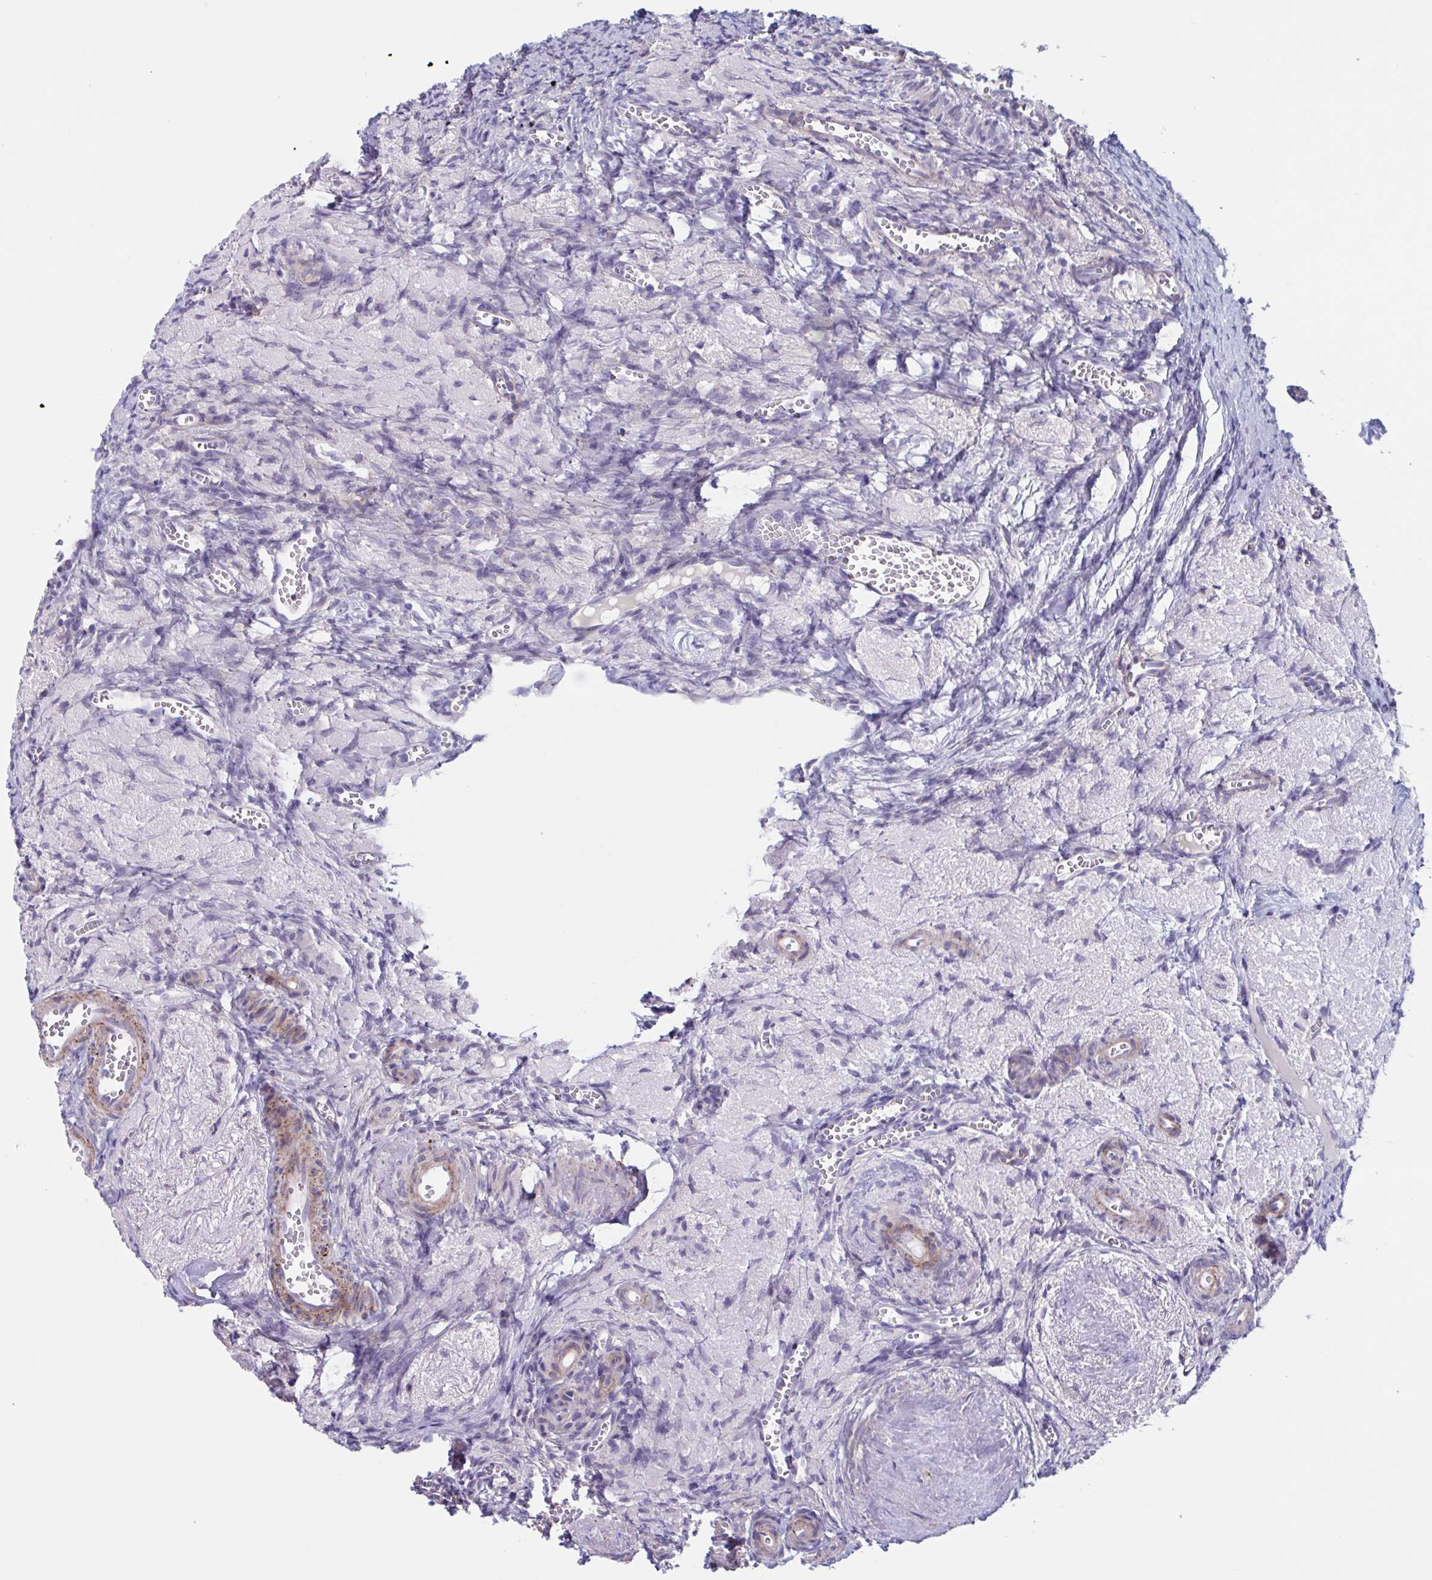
{"staining": {"intensity": "negative", "quantity": "none", "location": "none"}, "tissue": "ovary", "cell_type": "Ovarian stroma cells", "image_type": "normal", "snomed": [{"axis": "morphology", "description": "Normal tissue, NOS"}, {"axis": "topography", "description": "Ovary"}], "caption": "Image shows no significant protein positivity in ovarian stroma cells of unremarkable ovary.", "gene": "LPIN3", "patient": {"sex": "female", "age": 41}}